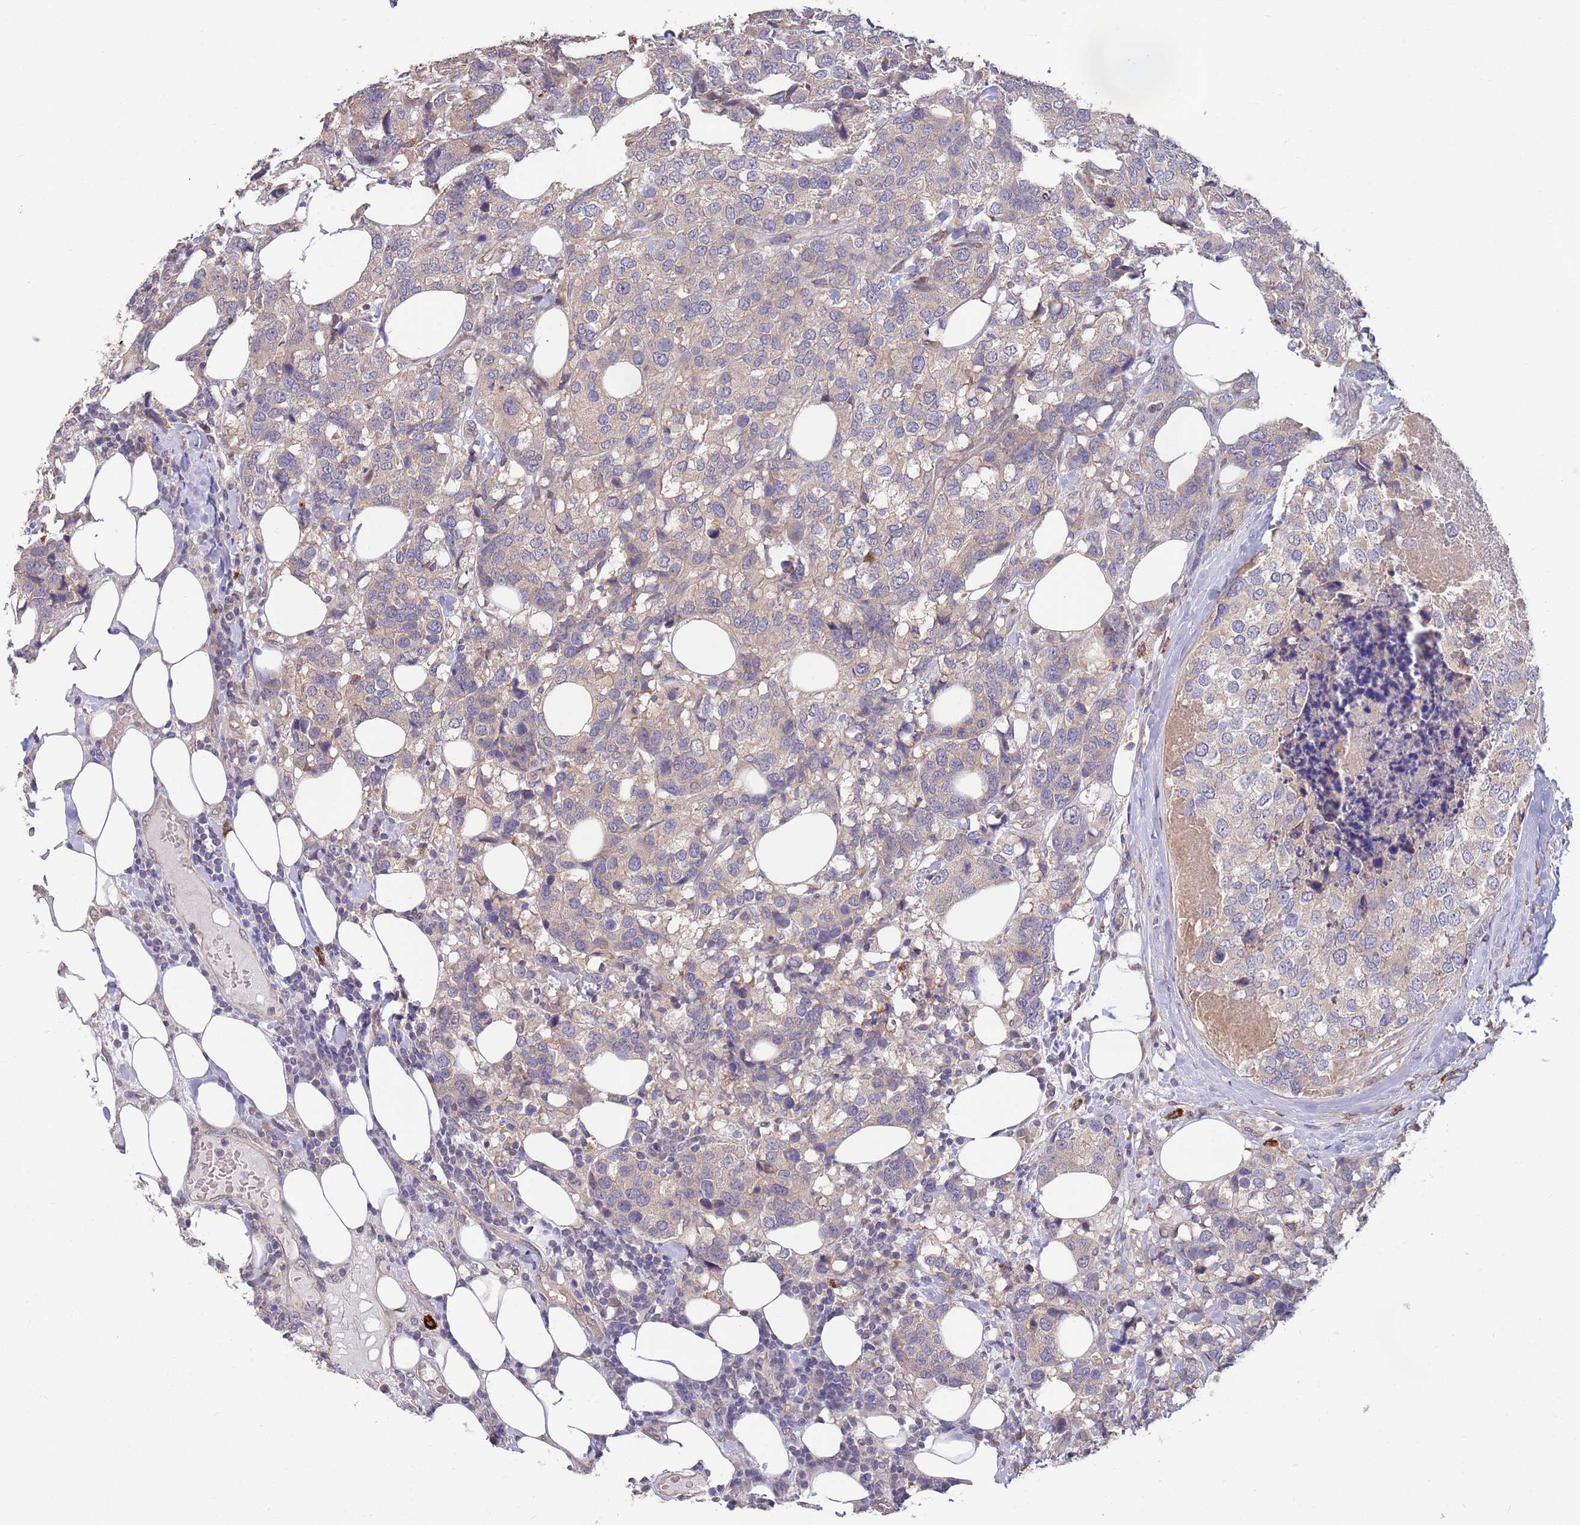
{"staining": {"intensity": "weak", "quantity": ">75%", "location": "cytoplasmic/membranous"}, "tissue": "breast cancer", "cell_type": "Tumor cells", "image_type": "cancer", "snomed": [{"axis": "morphology", "description": "Lobular carcinoma"}, {"axis": "topography", "description": "Breast"}], "caption": "Human breast cancer (lobular carcinoma) stained with a brown dye demonstrates weak cytoplasmic/membranous positive expression in approximately >75% of tumor cells.", "gene": "MARVELD2", "patient": {"sex": "female", "age": 59}}